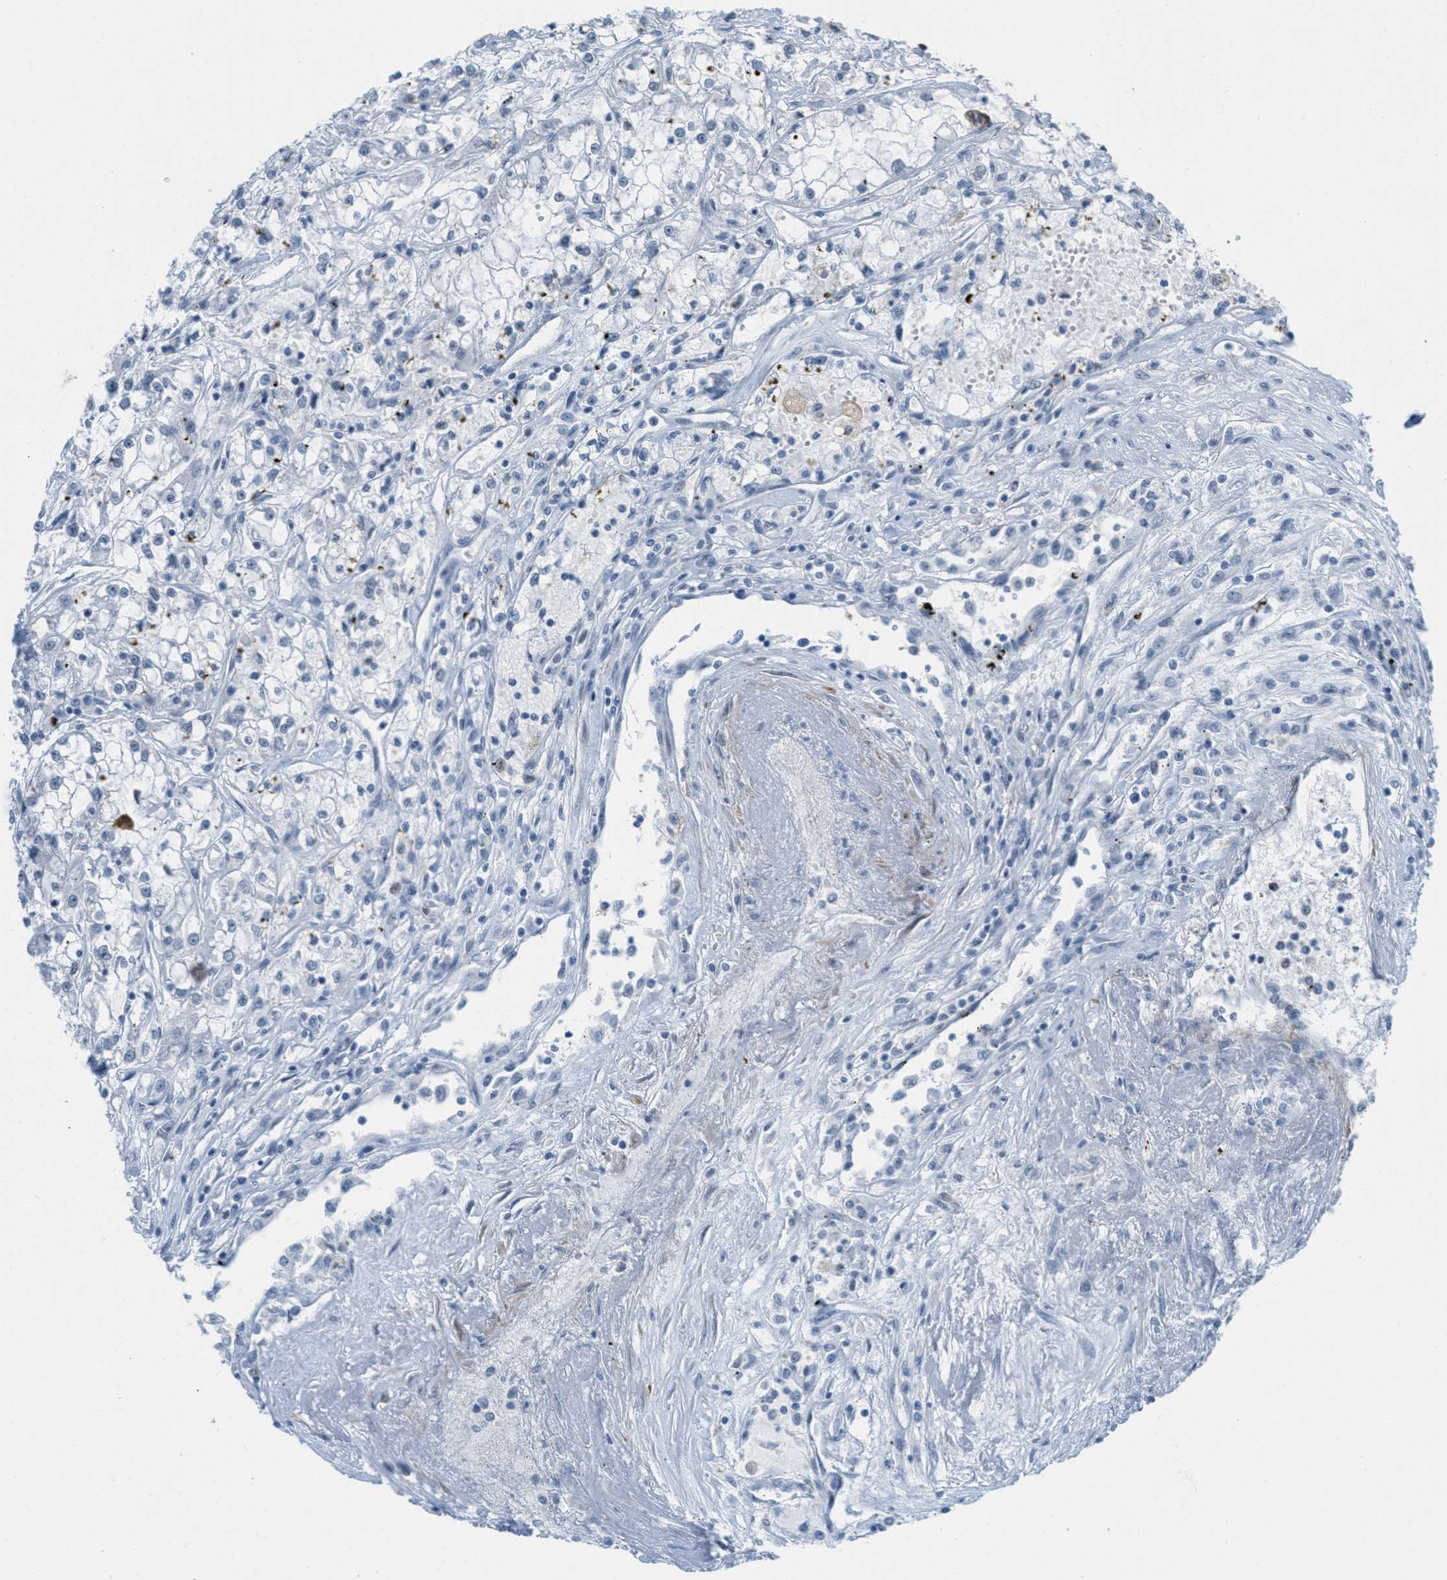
{"staining": {"intensity": "negative", "quantity": "none", "location": "none"}, "tissue": "renal cancer", "cell_type": "Tumor cells", "image_type": "cancer", "snomed": [{"axis": "morphology", "description": "Adenocarcinoma, NOS"}, {"axis": "topography", "description": "Kidney"}], "caption": "Tumor cells show no significant staining in renal adenocarcinoma.", "gene": "HS3ST2", "patient": {"sex": "female", "age": 52}}